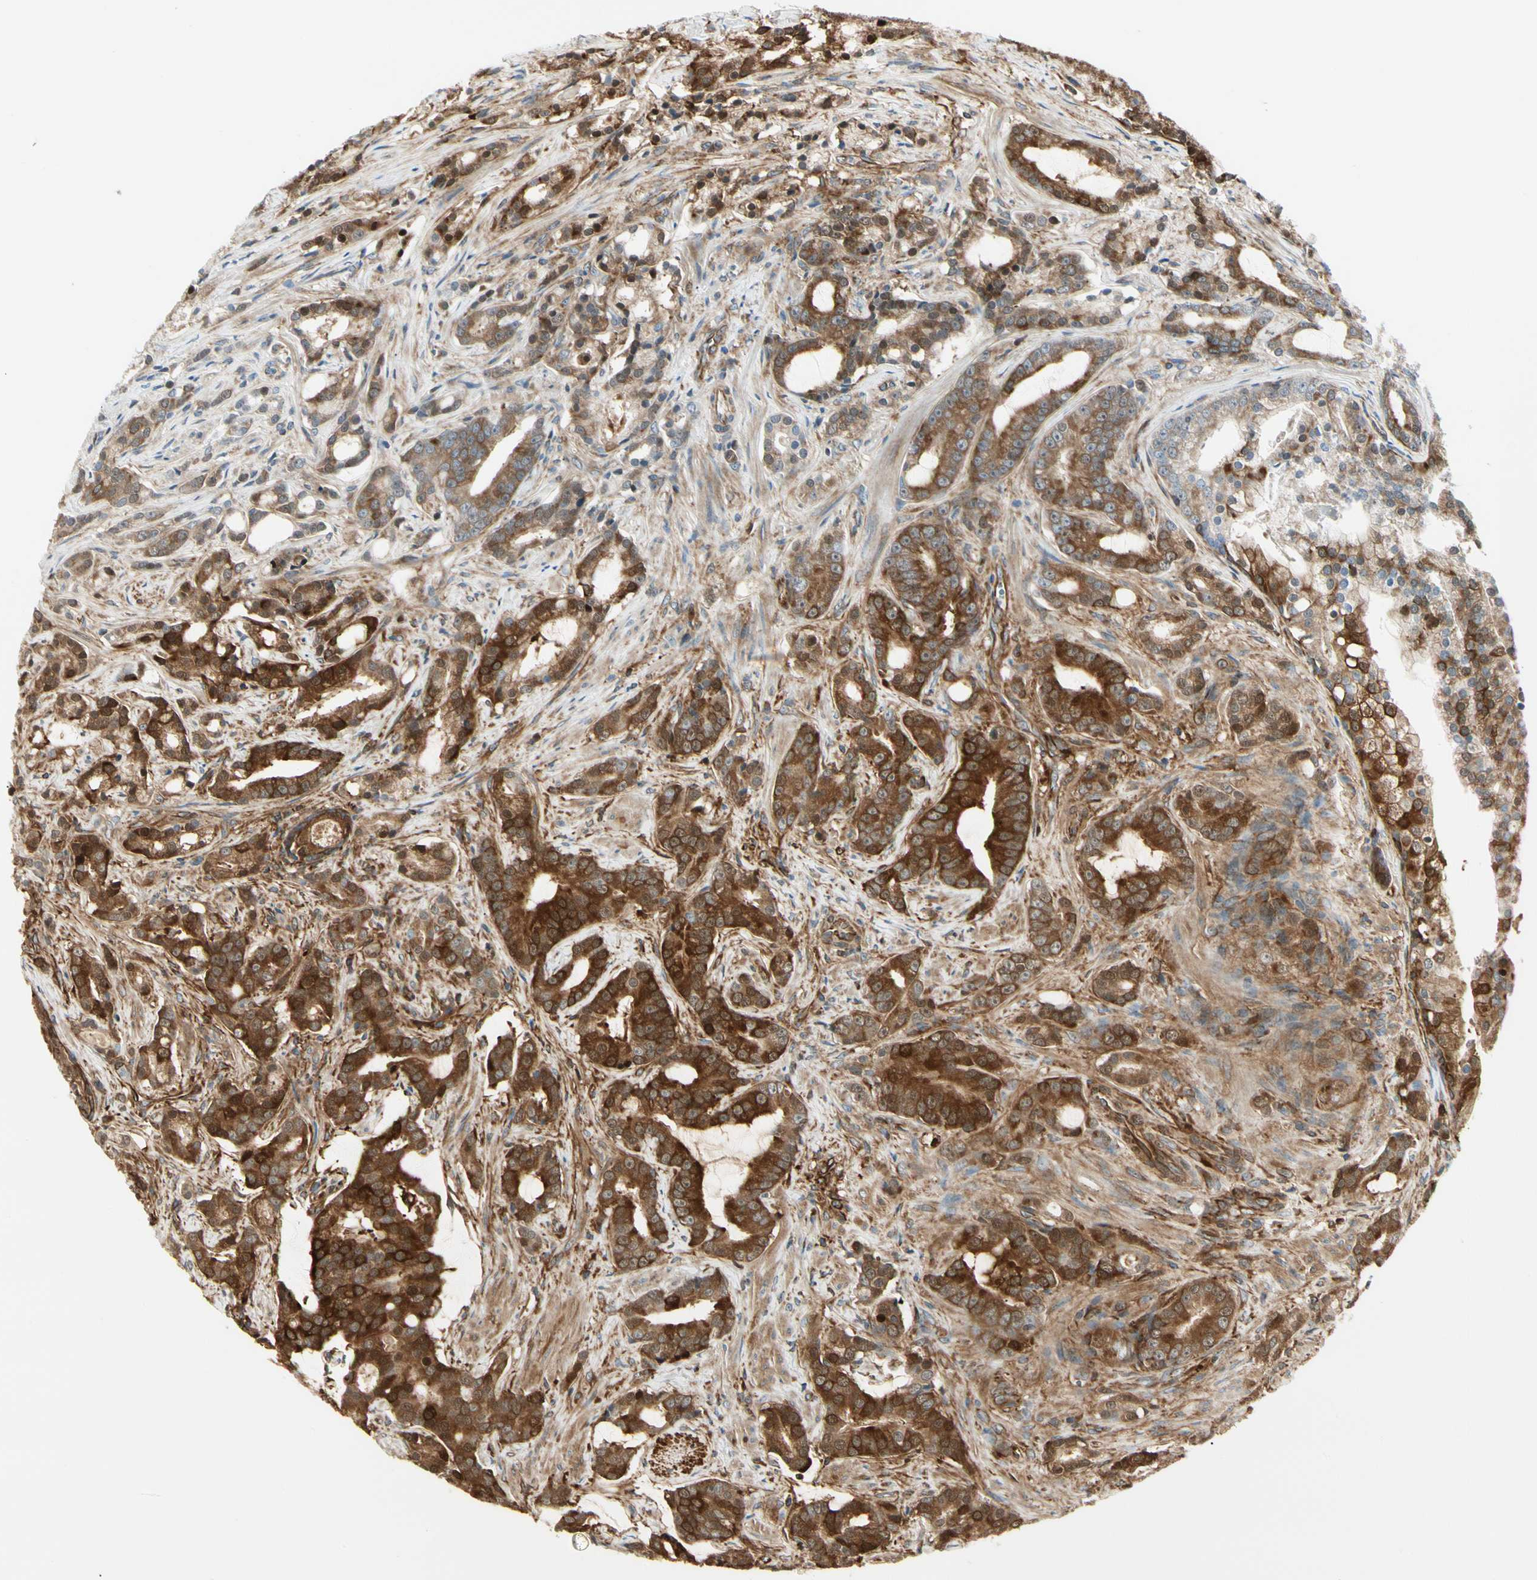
{"staining": {"intensity": "strong", "quantity": ">75%", "location": "cytoplasmic/membranous"}, "tissue": "prostate cancer", "cell_type": "Tumor cells", "image_type": "cancer", "snomed": [{"axis": "morphology", "description": "Adenocarcinoma, Low grade"}, {"axis": "topography", "description": "Prostate"}], "caption": "The image shows staining of prostate cancer, revealing strong cytoplasmic/membranous protein staining (brown color) within tumor cells.", "gene": "FTH1", "patient": {"sex": "male", "age": 58}}